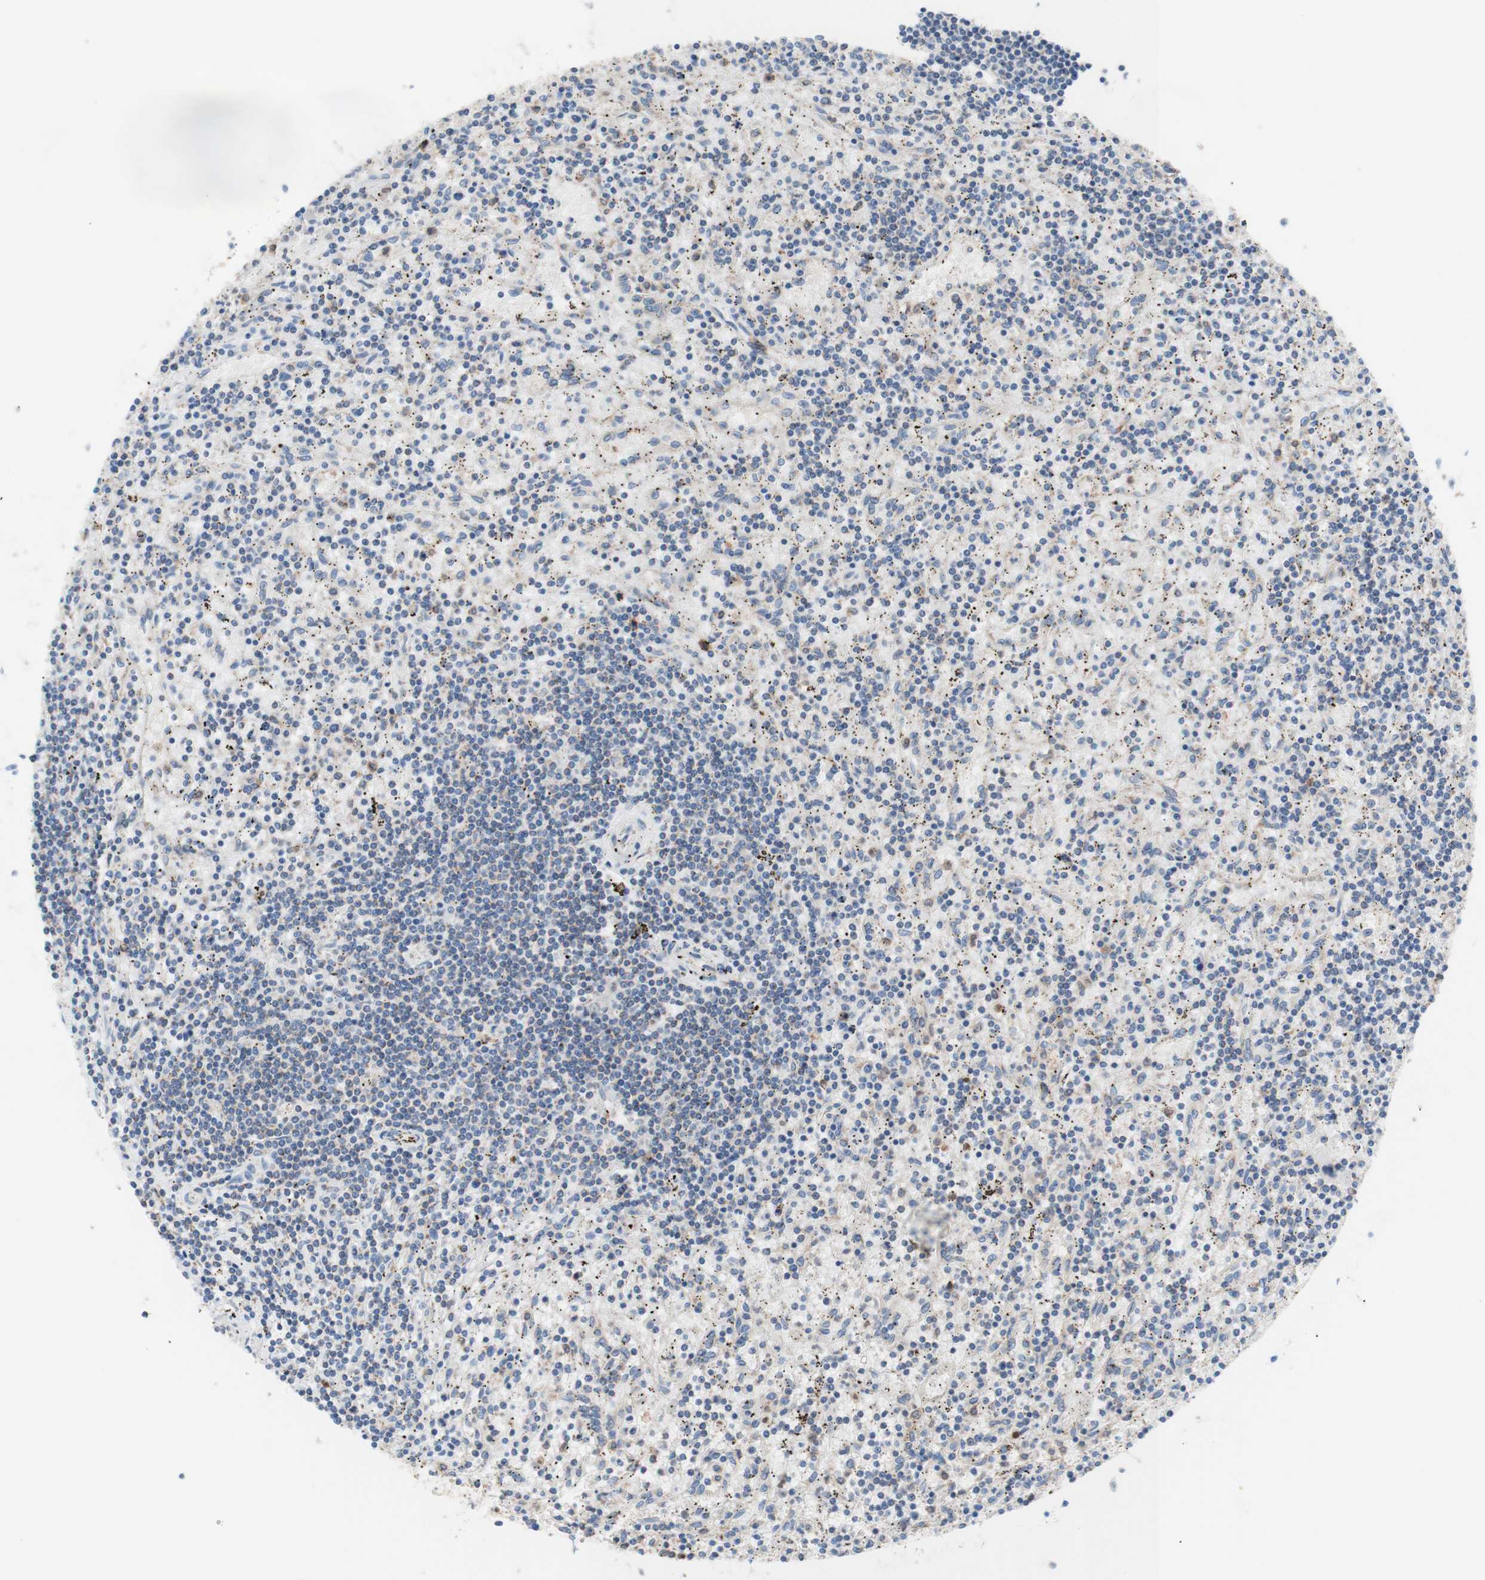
{"staining": {"intensity": "negative", "quantity": "none", "location": "none"}, "tissue": "lymphoma", "cell_type": "Tumor cells", "image_type": "cancer", "snomed": [{"axis": "morphology", "description": "Malignant lymphoma, non-Hodgkin's type, Low grade"}, {"axis": "topography", "description": "Spleen"}], "caption": "Malignant lymphoma, non-Hodgkin's type (low-grade) was stained to show a protein in brown. There is no significant positivity in tumor cells.", "gene": "FMR1", "patient": {"sex": "male", "age": 76}}